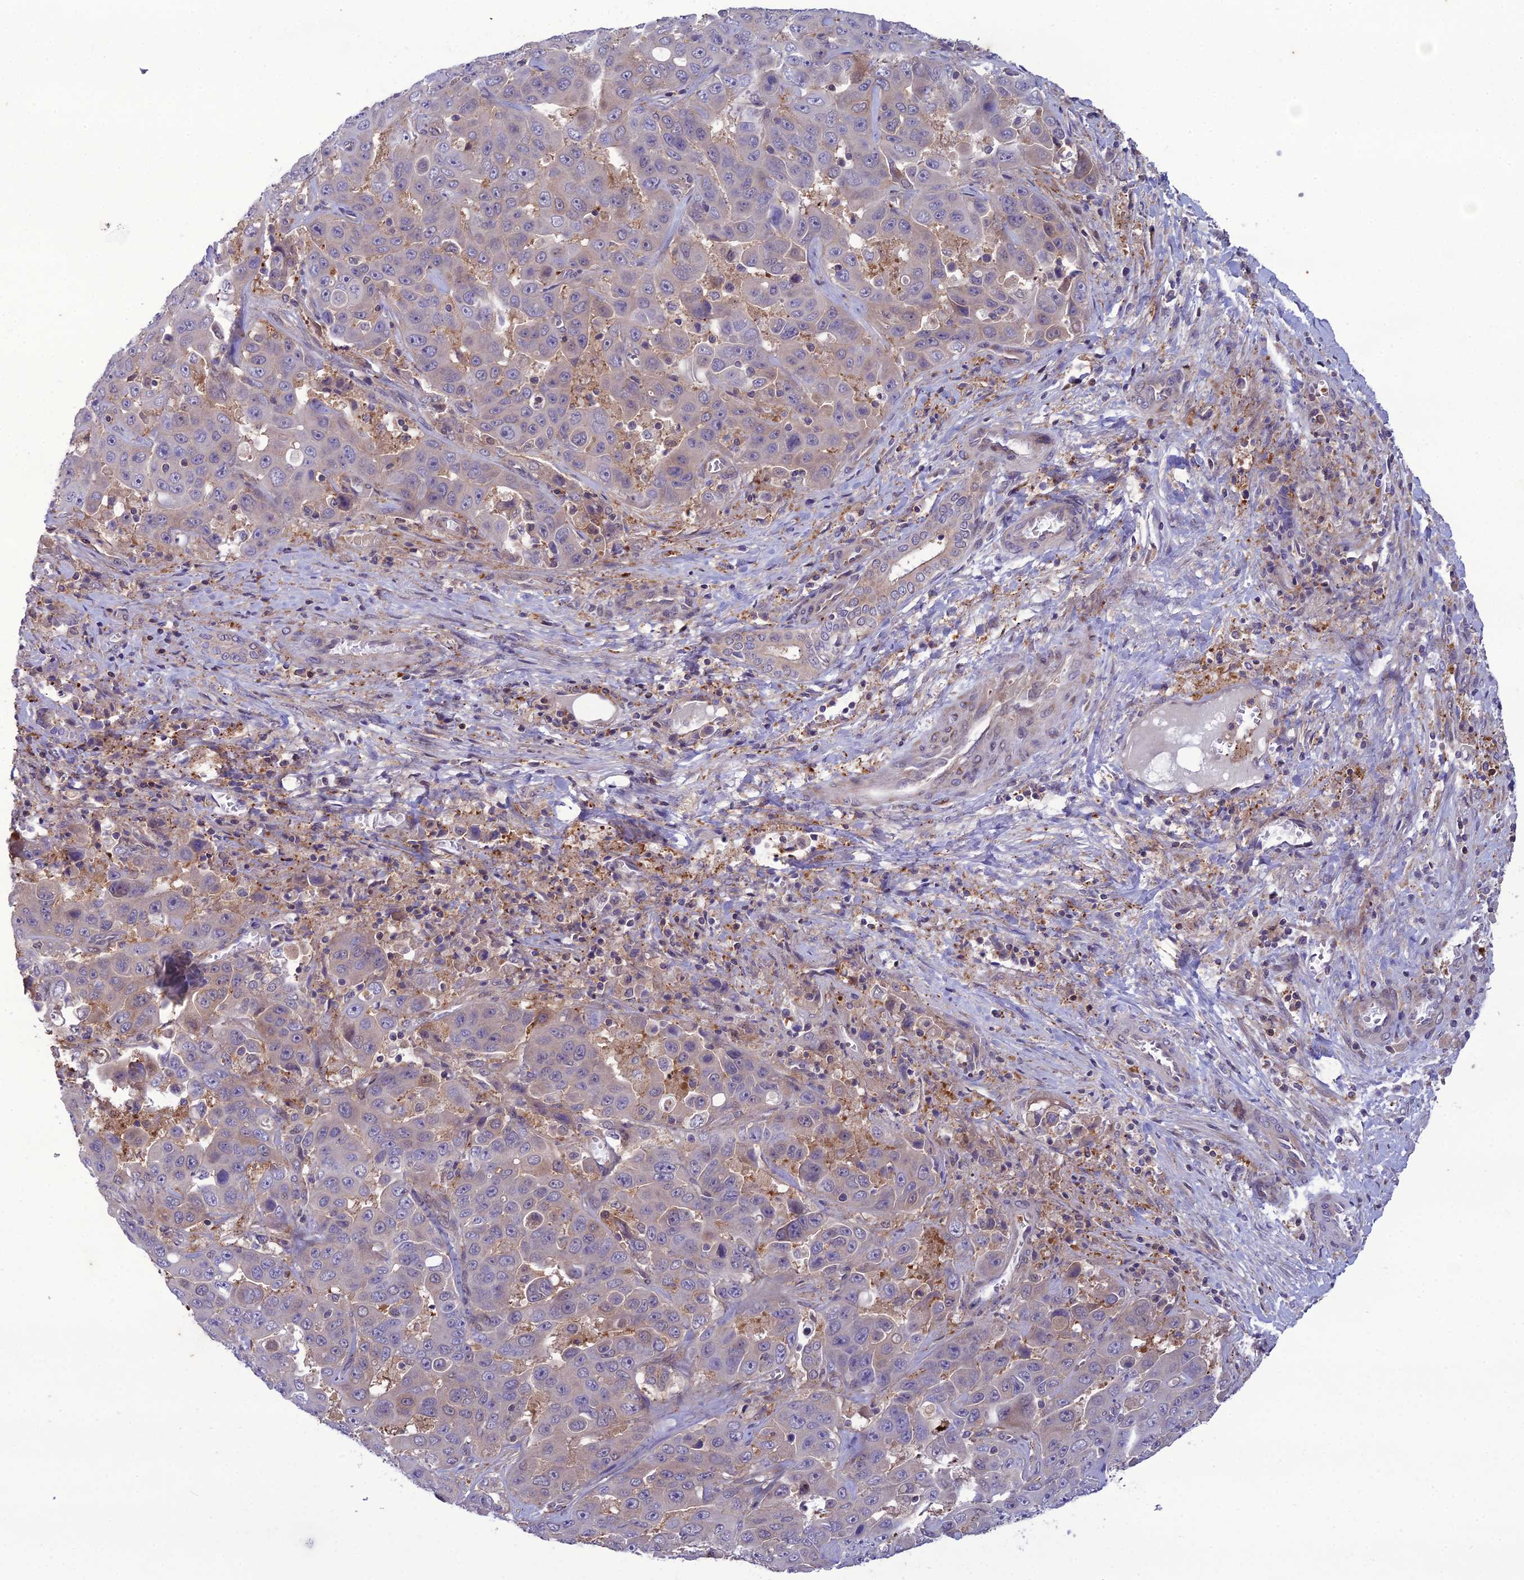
{"staining": {"intensity": "negative", "quantity": "none", "location": "none"}, "tissue": "liver cancer", "cell_type": "Tumor cells", "image_type": "cancer", "snomed": [{"axis": "morphology", "description": "Cholangiocarcinoma"}, {"axis": "topography", "description": "Liver"}], "caption": "The histopathology image demonstrates no significant positivity in tumor cells of liver cholangiocarcinoma.", "gene": "GDF6", "patient": {"sex": "female", "age": 52}}